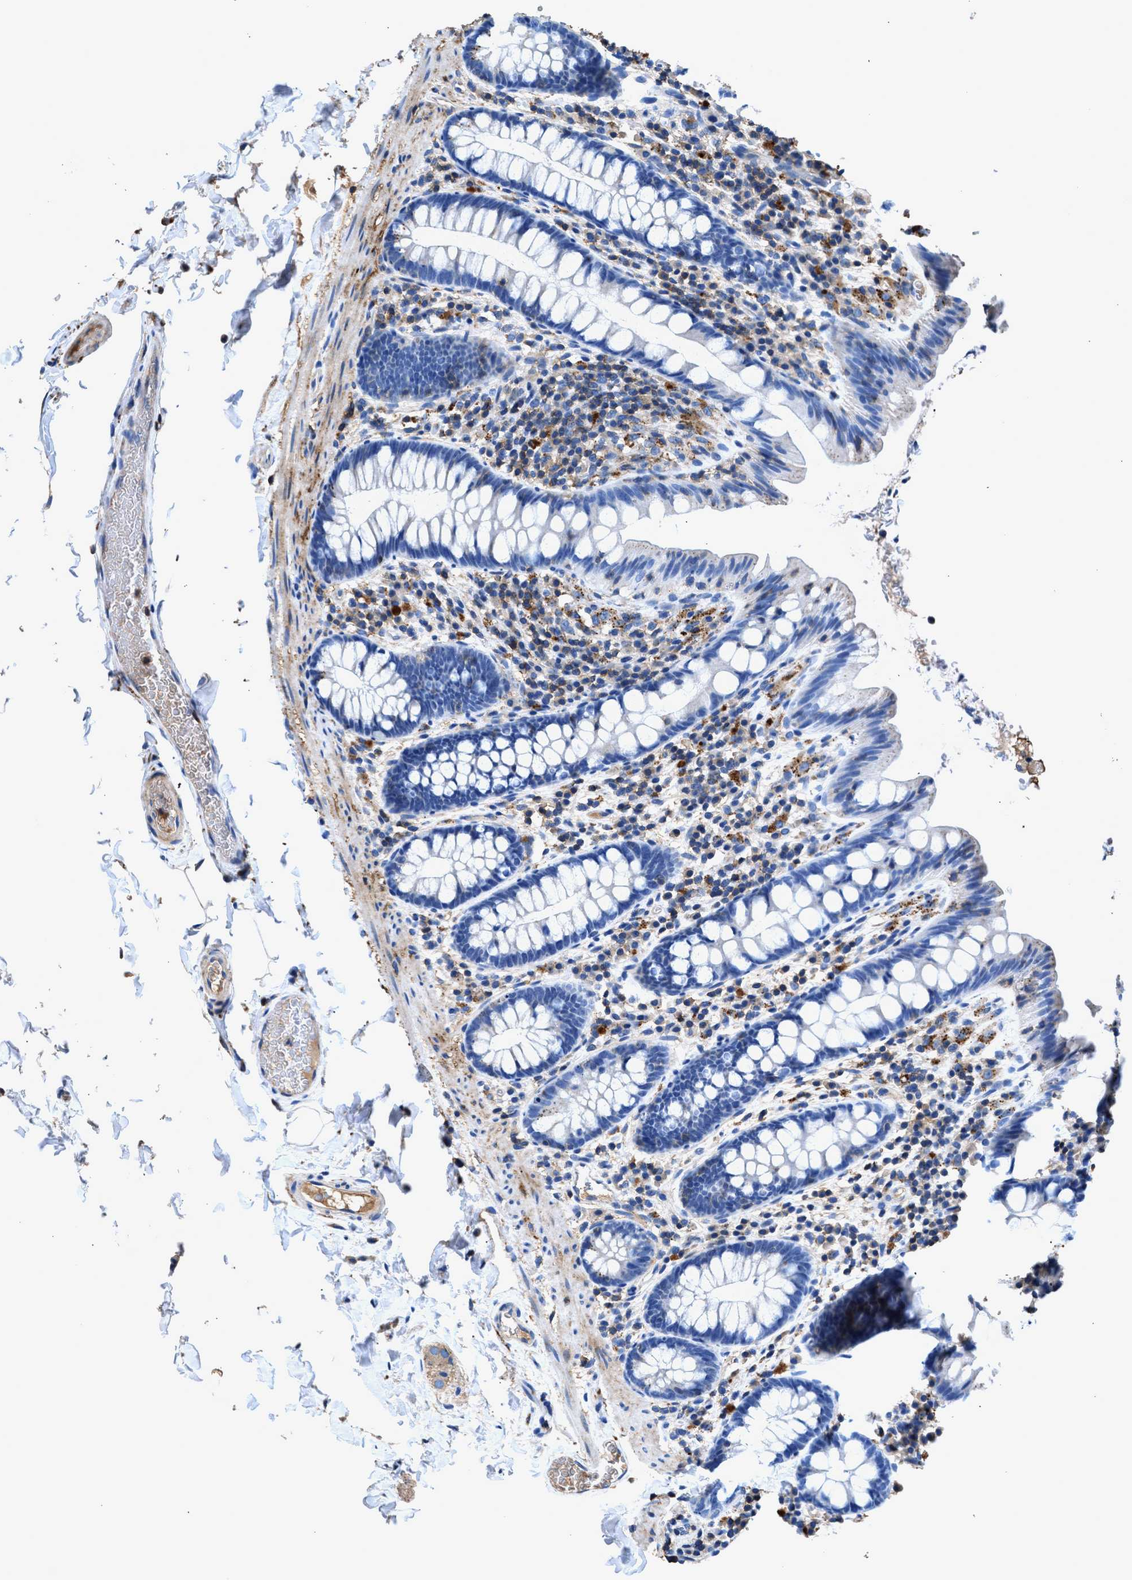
{"staining": {"intensity": "negative", "quantity": "none", "location": "none"}, "tissue": "colon", "cell_type": "Endothelial cells", "image_type": "normal", "snomed": [{"axis": "morphology", "description": "Normal tissue, NOS"}, {"axis": "topography", "description": "Colon"}], "caption": "Image shows no significant protein expression in endothelial cells of unremarkable colon.", "gene": "KCNQ4", "patient": {"sex": "female", "age": 80}}